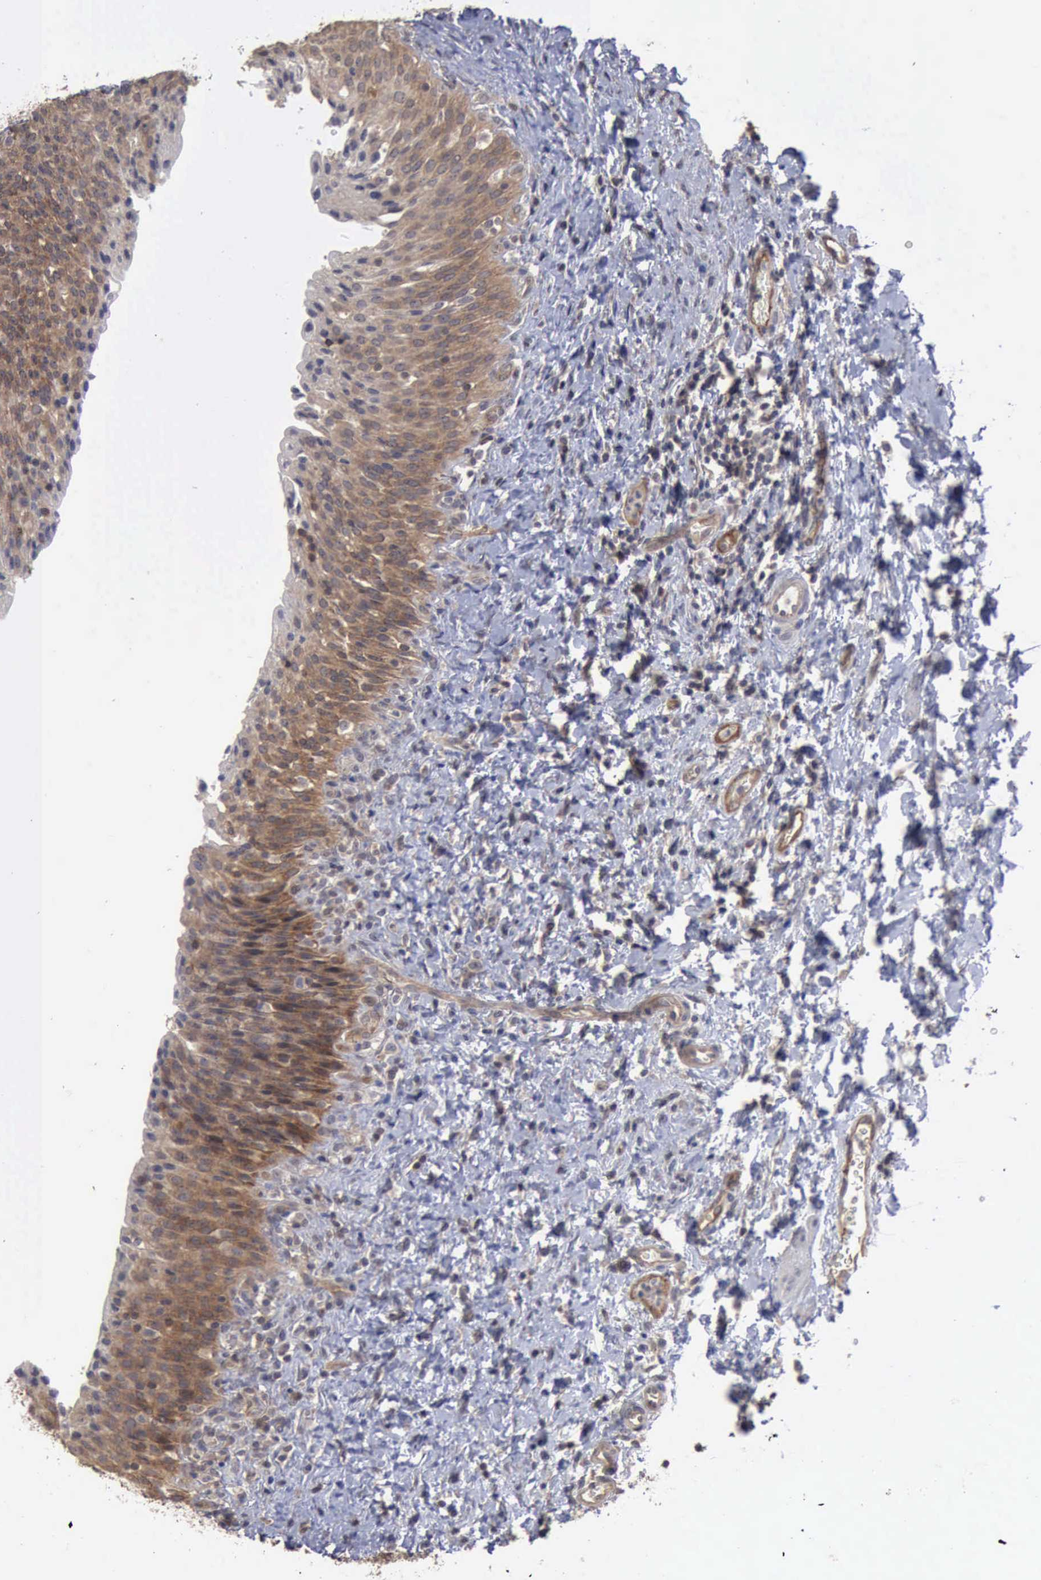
{"staining": {"intensity": "moderate", "quantity": "25%-75%", "location": "cytoplasmic/membranous"}, "tissue": "urinary bladder", "cell_type": "Urothelial cells", "image_type": "normal", "snomed": [{"axis": "morphology", "description": "Normal tissue, NOS"}, {"axis": "topography", "description": "Urinary bladder"}], "caption": "Immunohistochemical staining of benign human urinary bladder reveals moderate cytoplasmic/membranous protein positivity in about 25%-75% of urothelial cells.", "gene": "CRKL", "patient": {"sex": "male", "age": 51}}